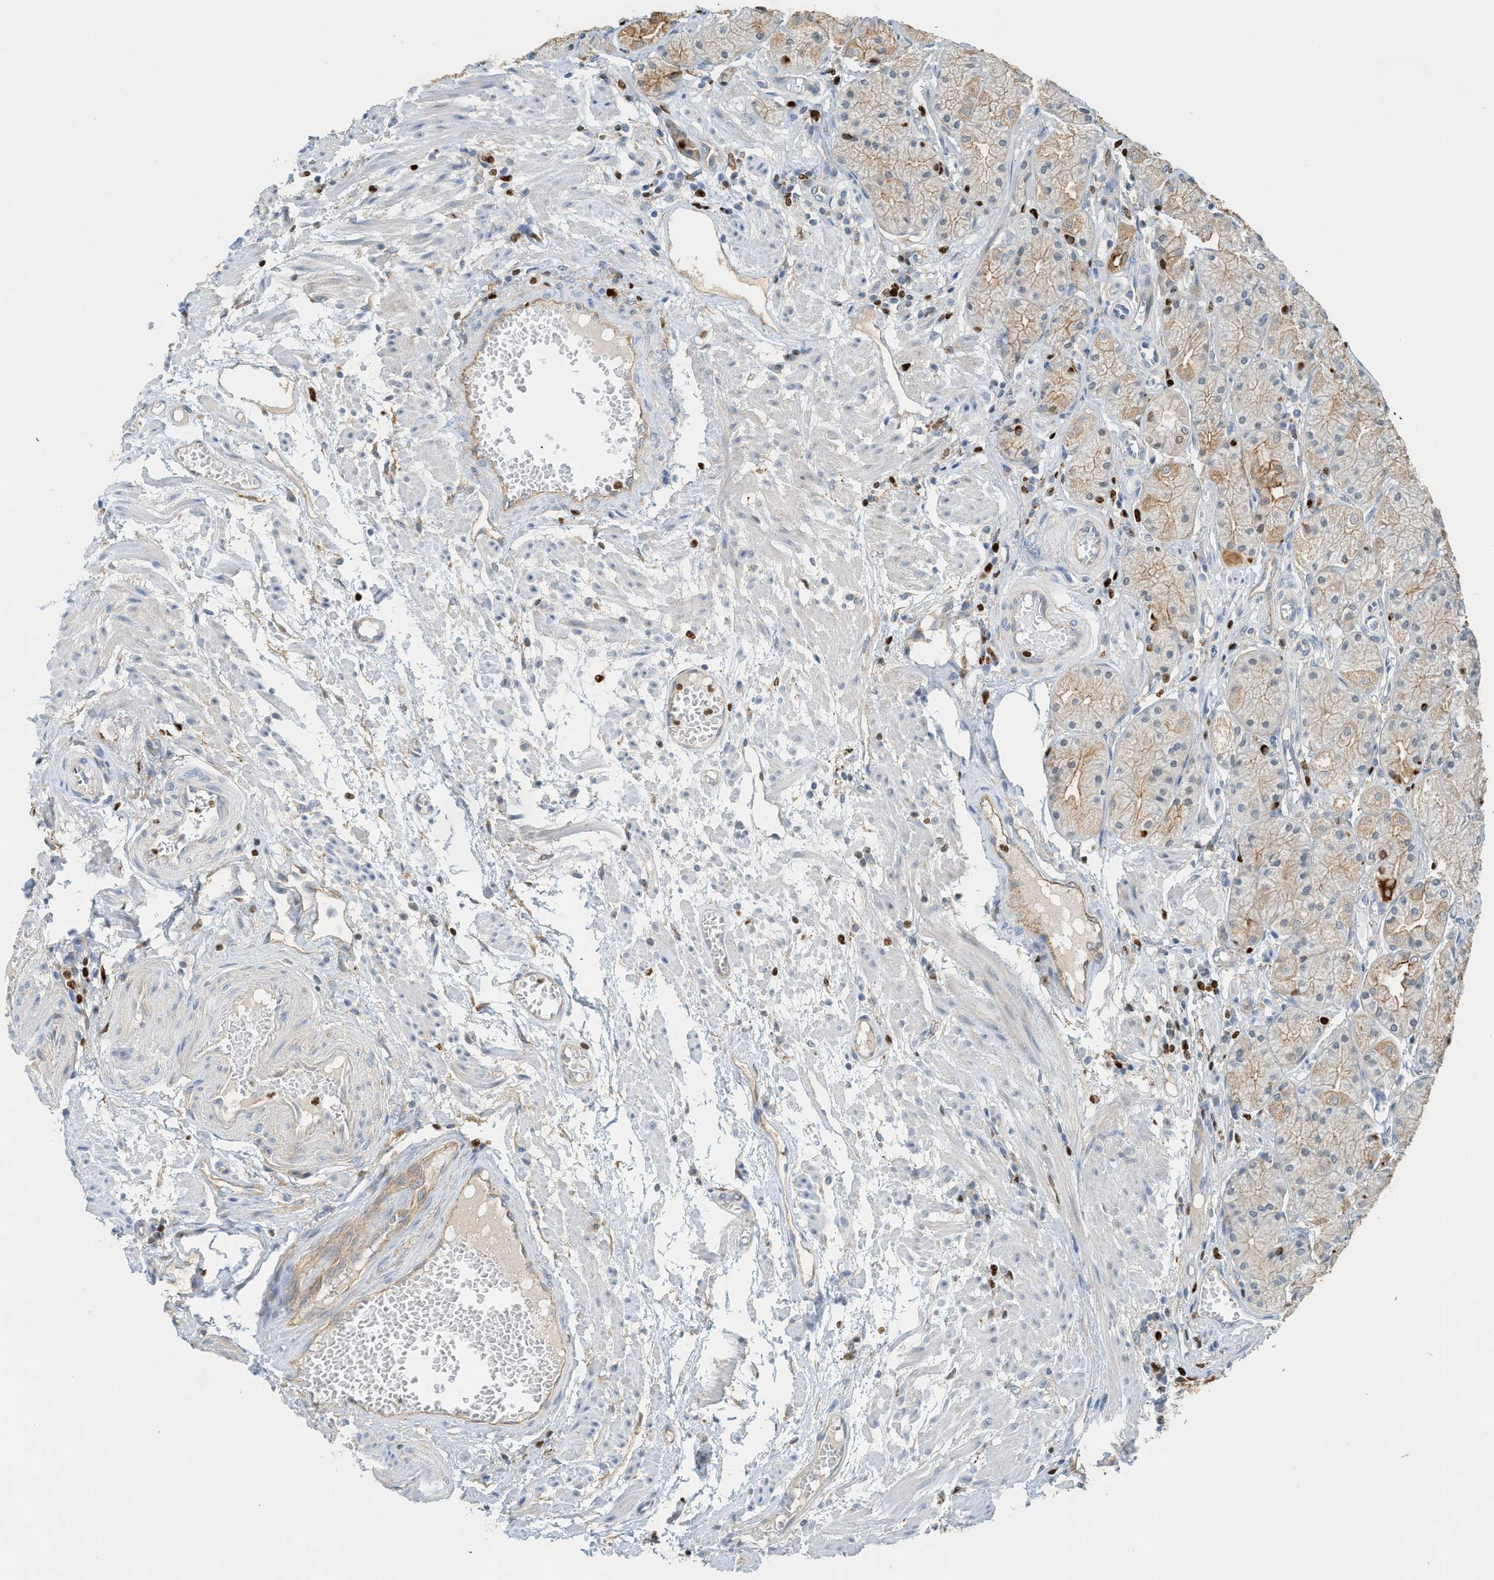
{"staining": {"intensity": "strong", "quantity": "<25%", "location": "cytoplasmic/membranous,nuclear"}, "tissue": "stomach", "cell_type": "Glandular cells", "image_type": "normal", "snomed": [{"axis": "morphology", "description": "Normal tissue, NOS"}, {"axis": "topography", "description": "Stomach, upper"}], "caption": "DAB immunohistochemical staining of unremarkable stomach reveals strong cytoplasmic/membranous,nuclear protein positivity in about <25% of glandular cells.", "gene": "SH3D19", "patient": {"sex": "male", "age": 72}}